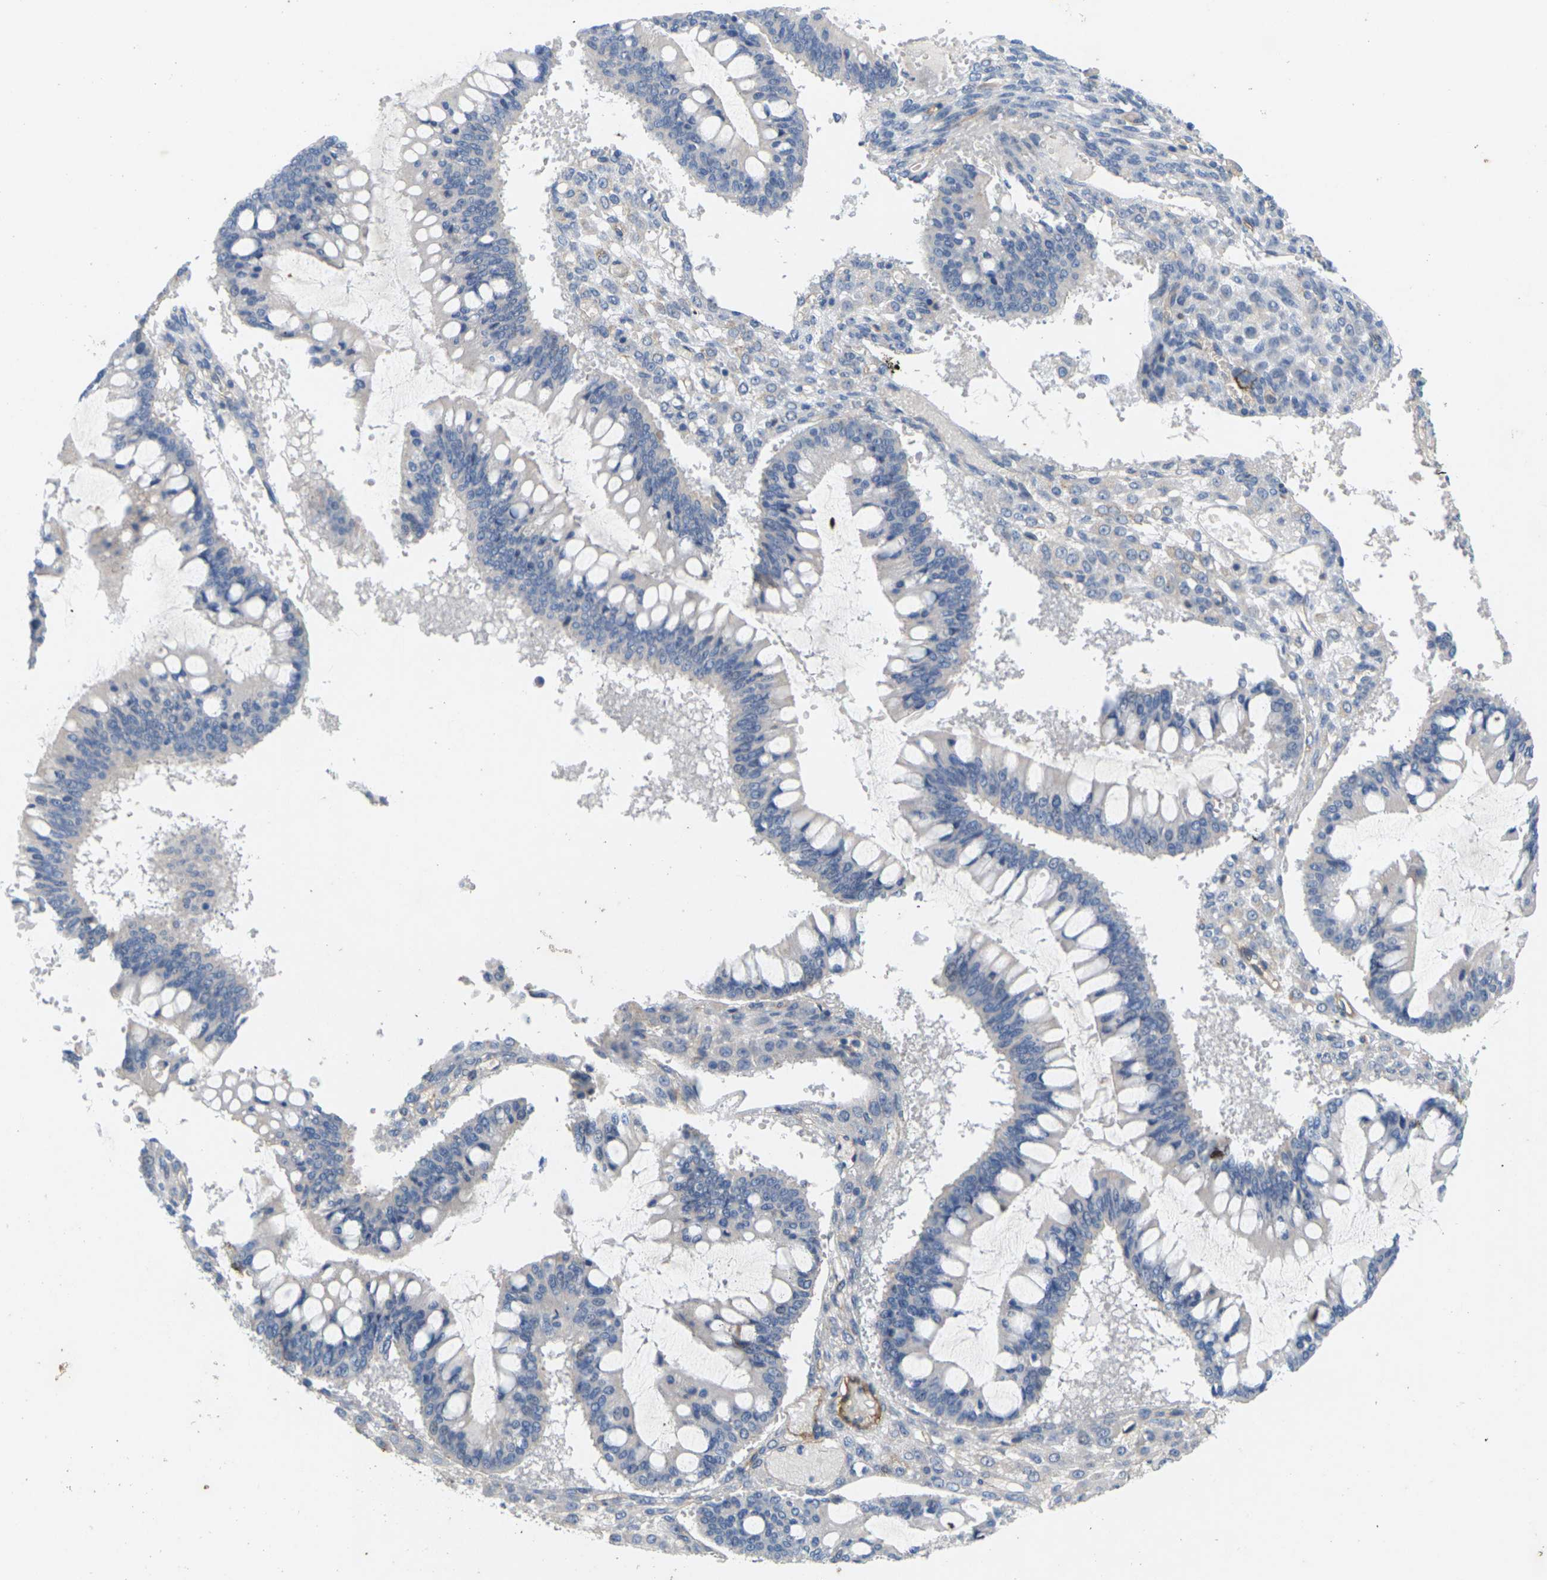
{"staining": {"intensity": "negative", "quantity": "none", "location": "none"}, "tissue": "ovarian cancer", "cell_type": "Tumor cells", "image_type": "cancer", "snomed": [{"axis": "morphology", "description": "Cystadenocarcinoma, mucinous, NOS"}, {"axis": "topography", "description": "Ovary"}], "caption": "DAB (3,3'-diaminobenzidine) immunohistochemical staining of human ovarian cancer (mucinous cystadenocarcinoma) shows no significant staining in tumor cells. (IHC, brightfield microscopy, high magnification).", "gene": "ITGA5", "patient": {"sex": "female", "age": 73}}